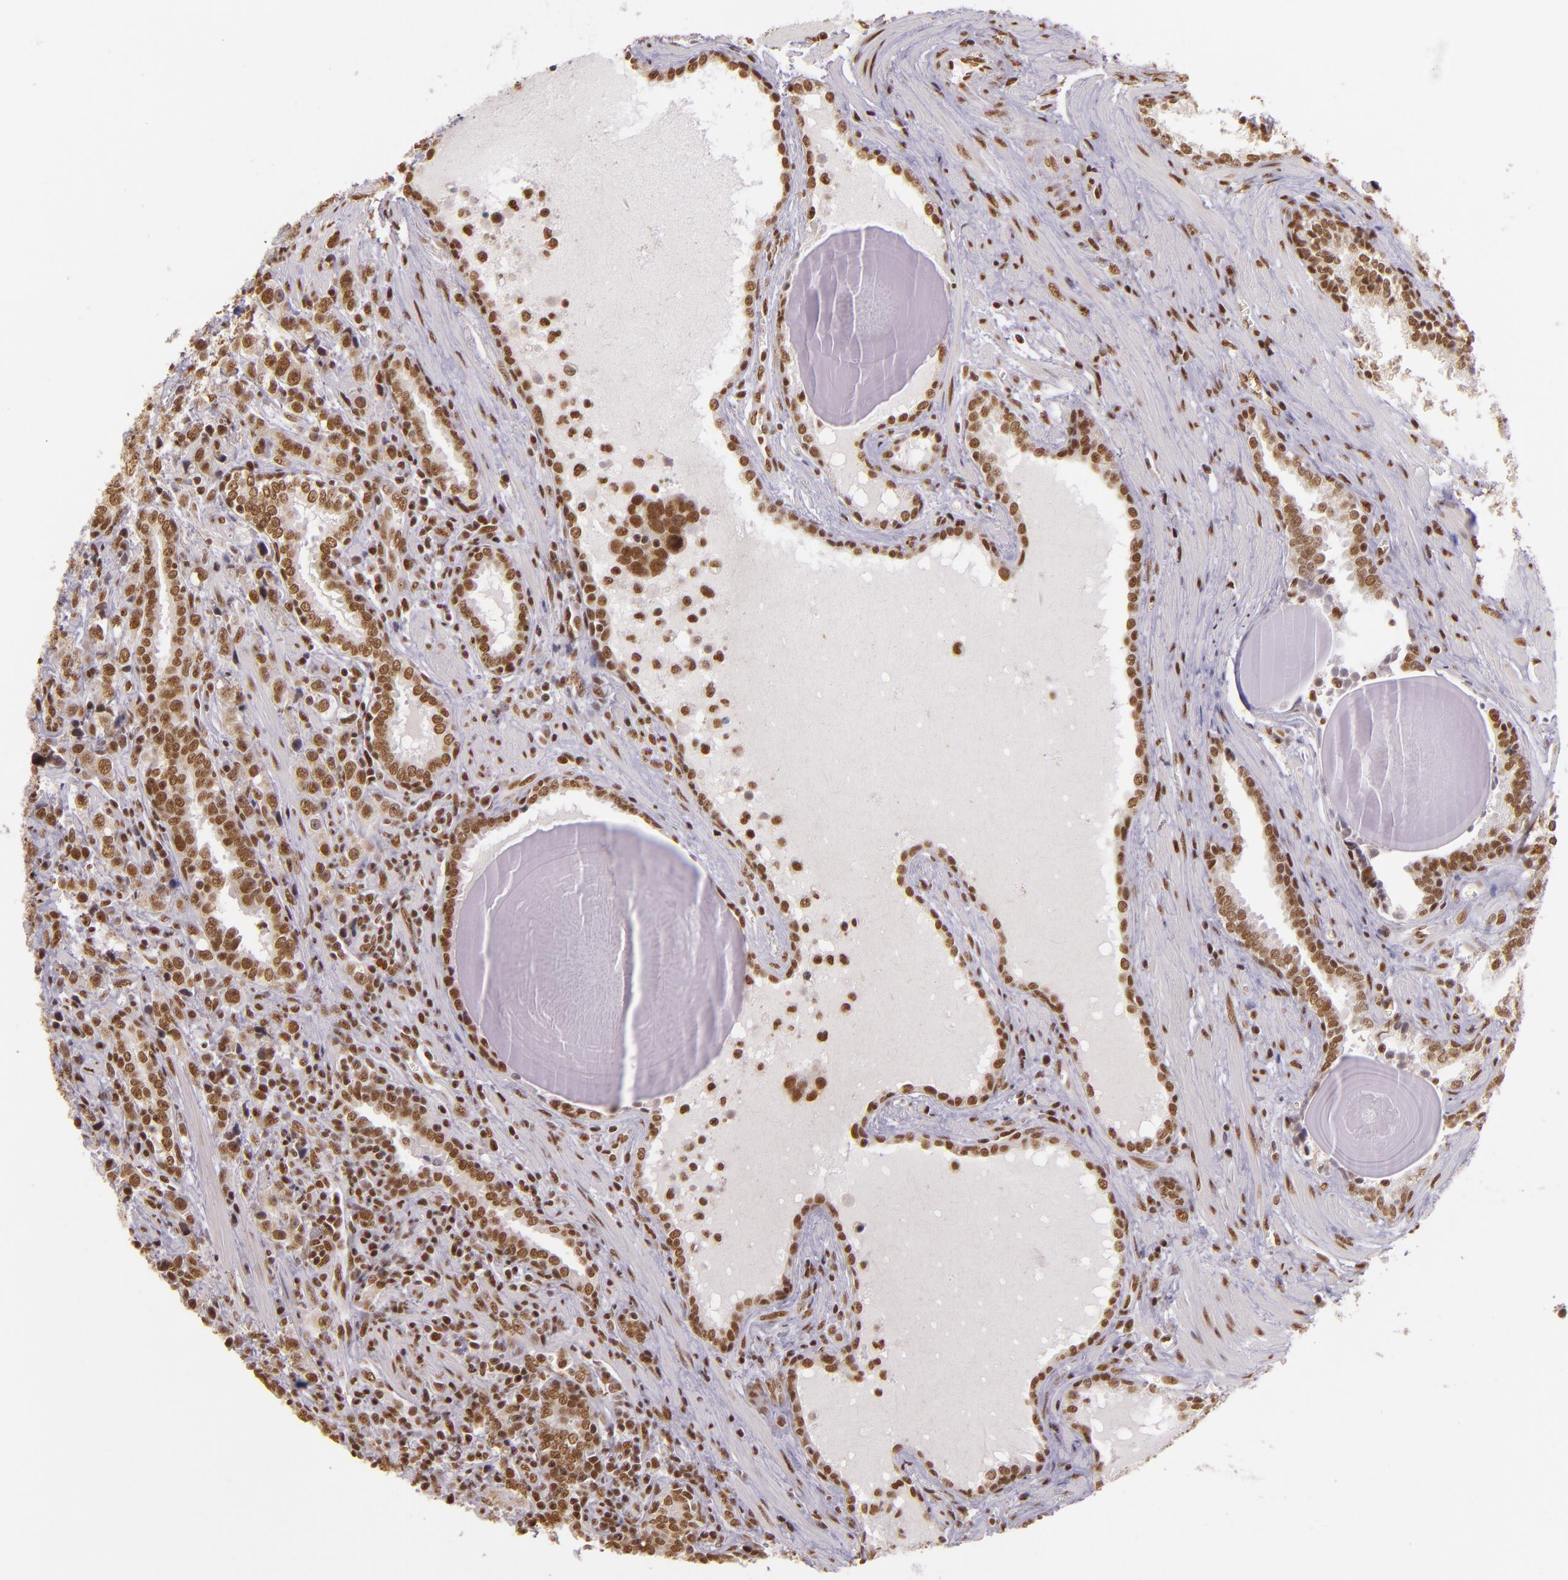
{"staining": {"intensity": "moderate", "quantity": ">75%", "location": "nuclear"}, "tissue": "prostate cancer", "cell_type": "Tumor cells", "image_type": "cancer", "snomed": [{"axis": "morphology", "description": "Adenocarcinoma, High grade"}, {"axis": "topography", "description": "Prostate"}], "caption": "Brown immunohistochemical staining in prostate adenocarcinoma (high-grade) demonstrates moderate nuclear positivity in about >75% of tumor cells. The staining is performed using DAB (3,3'-diaminobenzidine) brown chromogen to label protein expression. The nuclei are counter-stained blue using hematoxylin.", "gene": "USF1", "patient": {"sex": "male", "age": 71}}